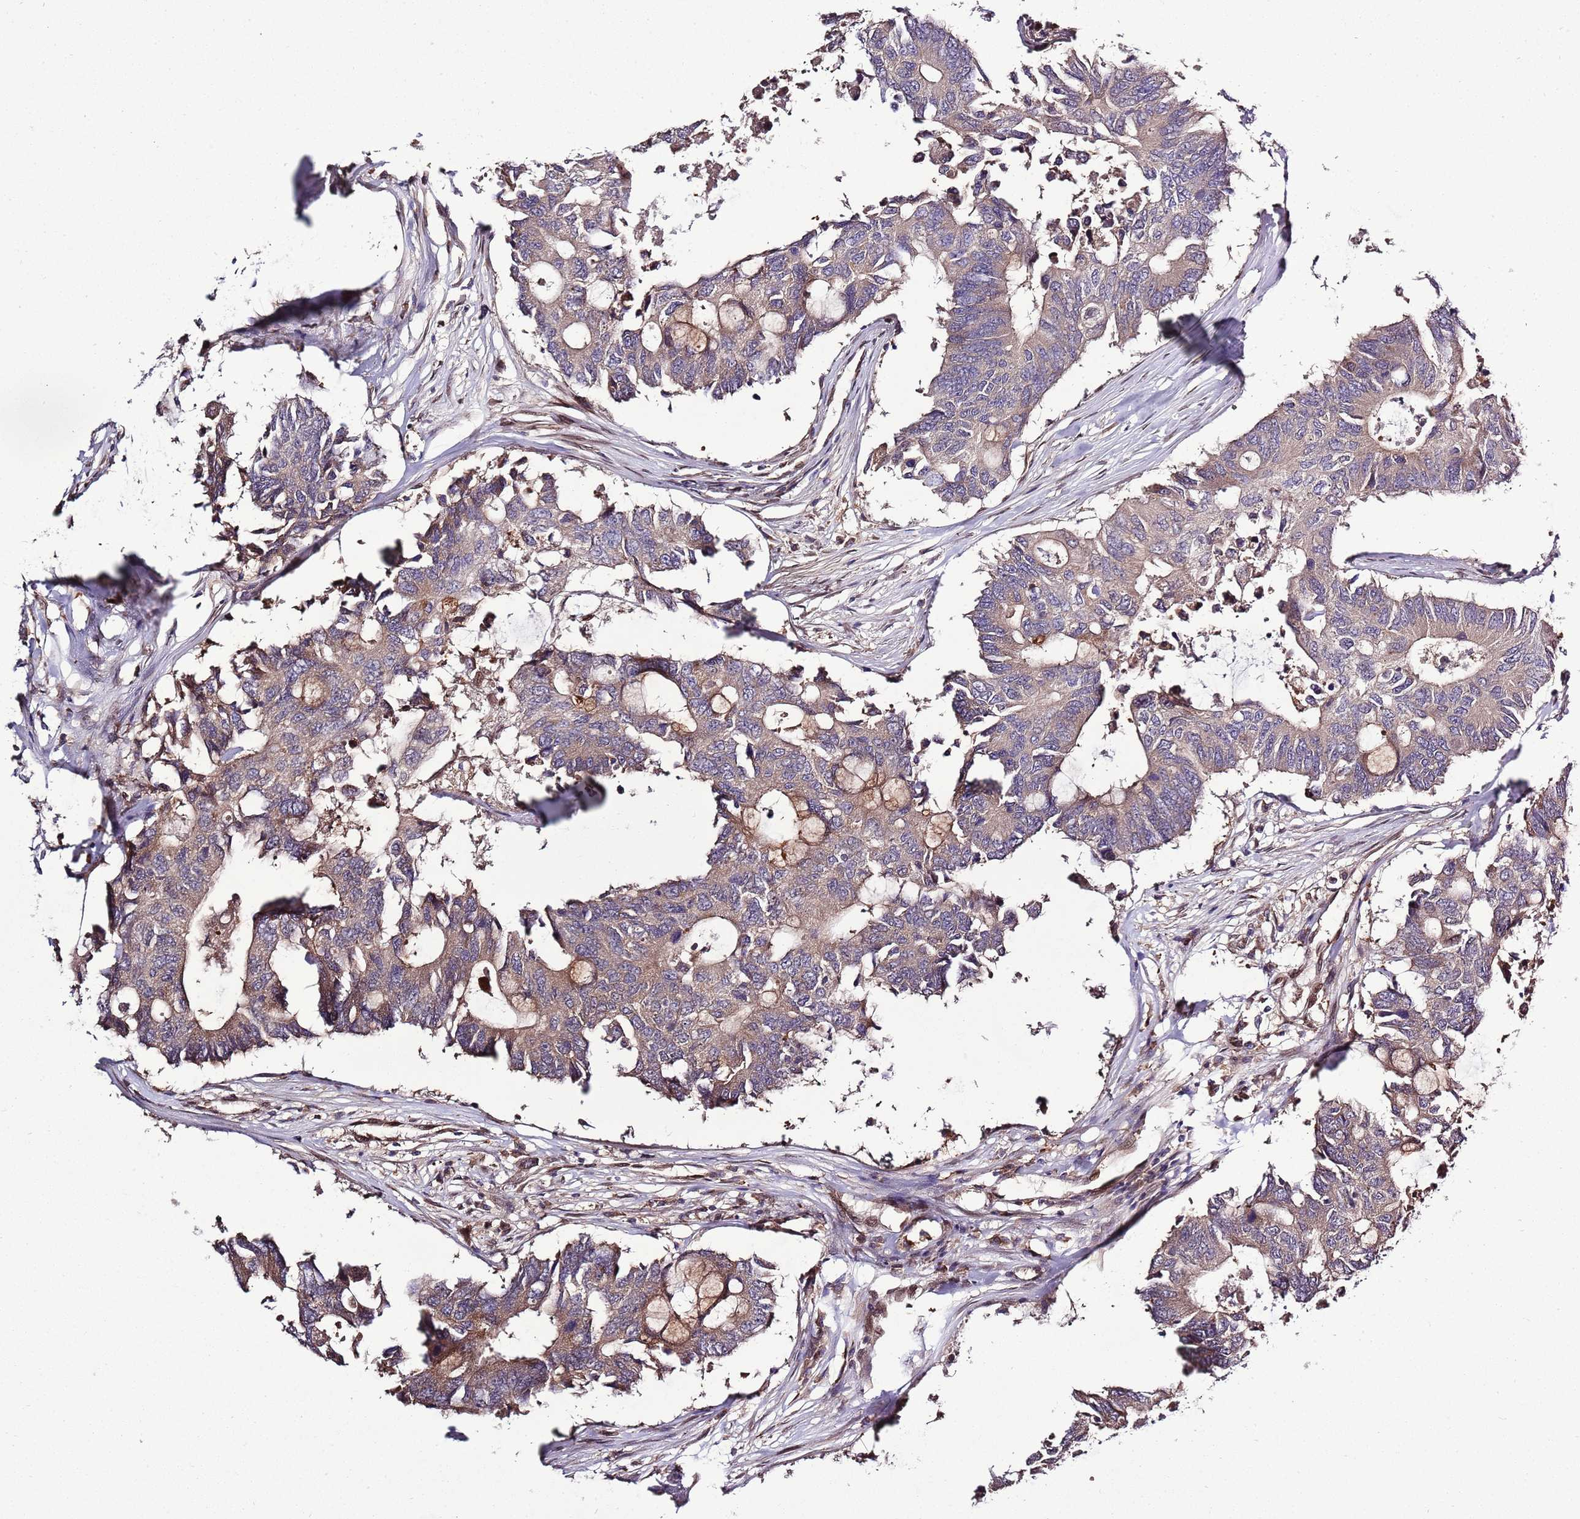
{"staining": {"intensity": "weak", "quantity": "25%-75%", "location": "cytoplasmic/membranous"}, "tissue": "colorectal cancer", "cell_type": "Tumor cells", "image_type": "cancer", "snomed": [{"axis": "morphology", "description": "Adenocarcinoma, NOS"}, {"axis": "topography", "description": "Colon"}], "caption": "Protein staining displays weak cytoplasmic/membranous expression in about 25%-75% of tumor cells in adenocarcinoma (colorectal). Ihc stains the protein in brown and the nuclei are stained blue.", "gene": "ZNF665", "patient": {"sex": "male", "age": 71}}